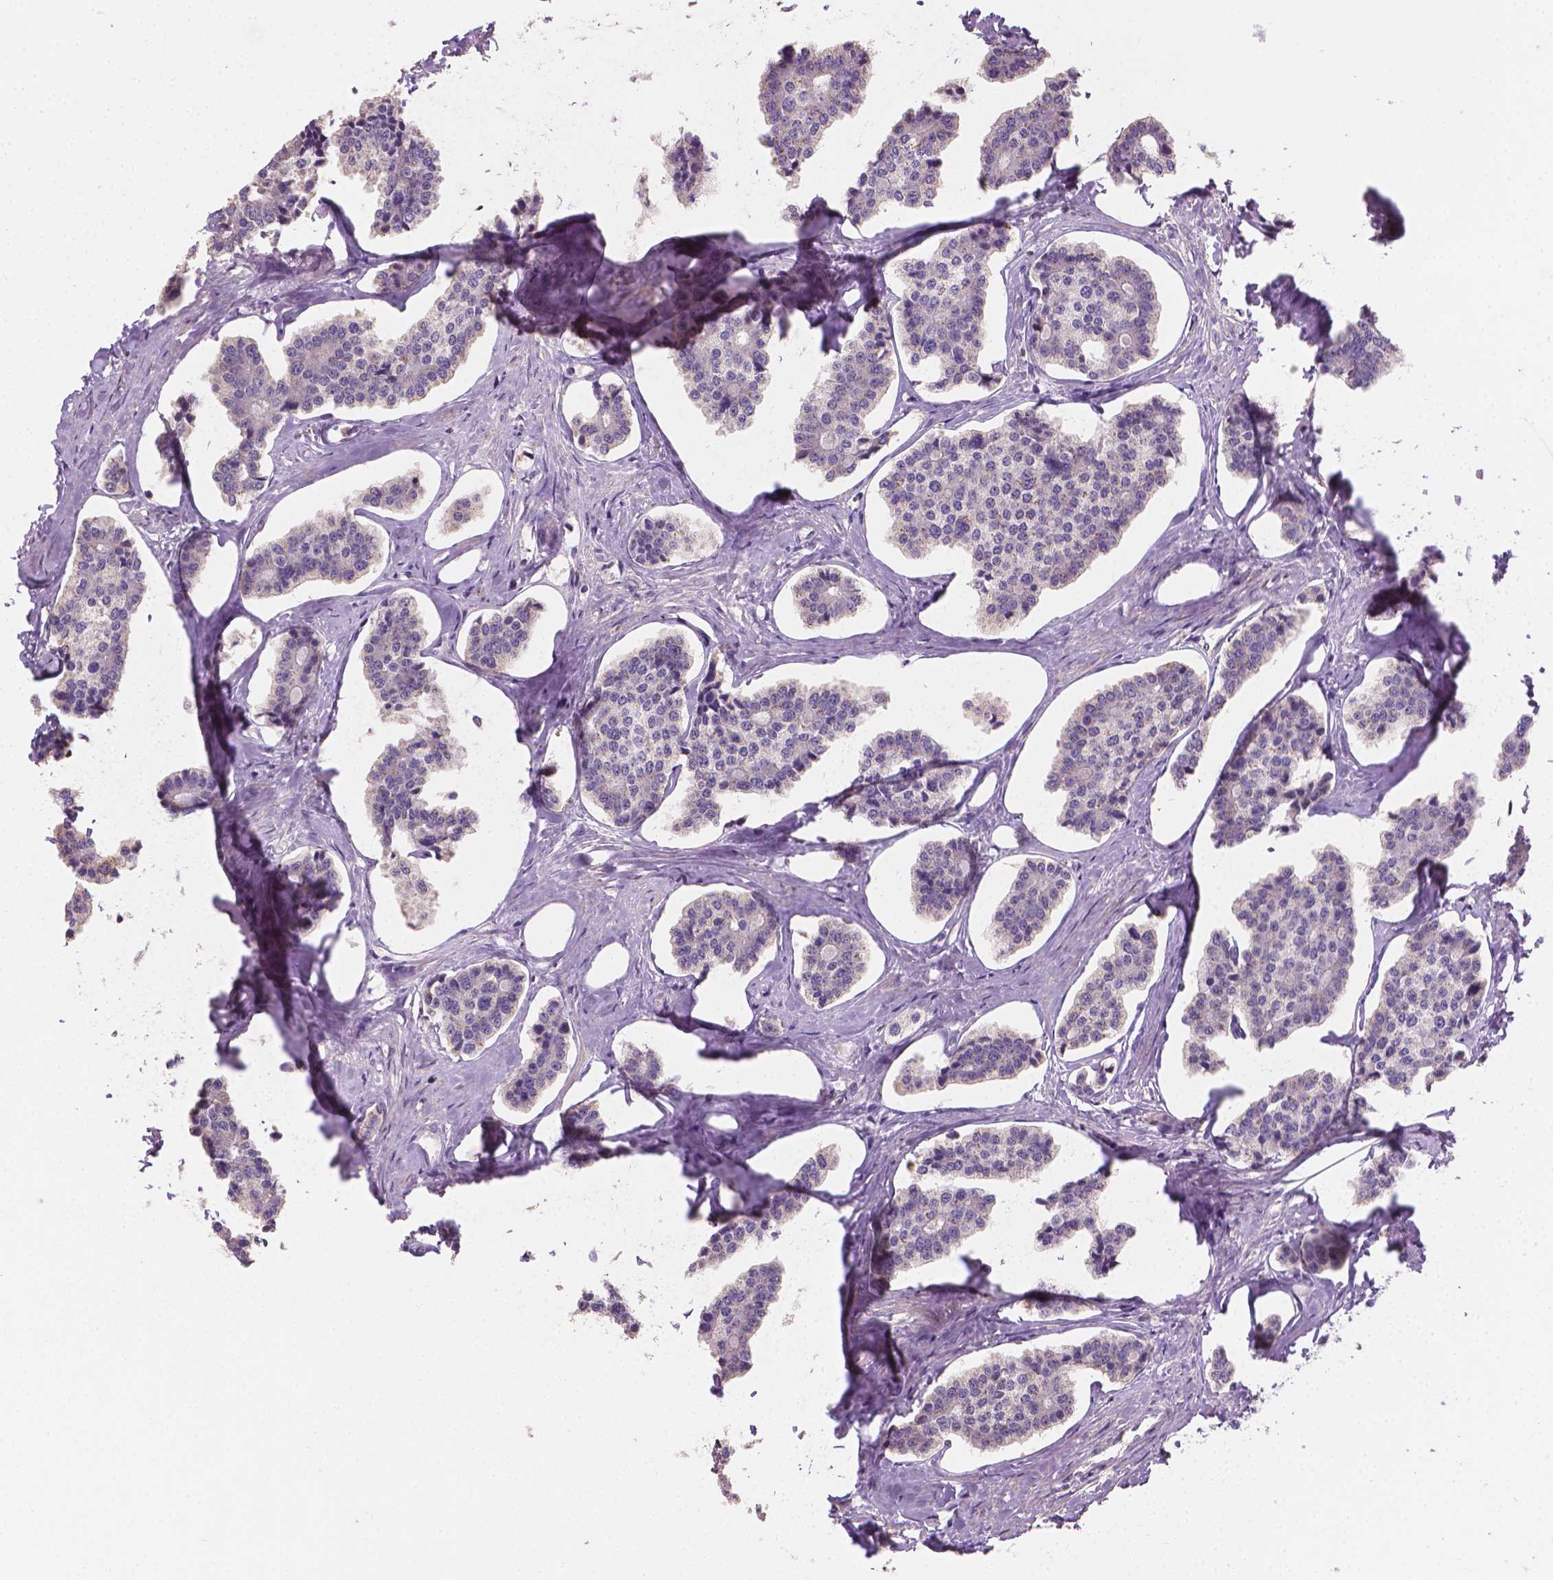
{"staining": {"intensity": "negative", "quantity": "none", "location": "none"}, "tissue": "carcinoid", "cell_type": "Tumor cells", "image_type": "cancer", "snomed": [{"axis": "morphology", "description": "Carcinoid, malignant, NOS"}, {"axis": "topography", "description": "Small intestine"}], "caption": "DAB (3,3'-diaminobenzidine) immunohistochemical staining of human carcinoid (malignant) reveals no significant staining in tumor cells. Nuclei are stained in blue.", "gene": "CATIP", "patient": {"sex": "female", "age": 65}}